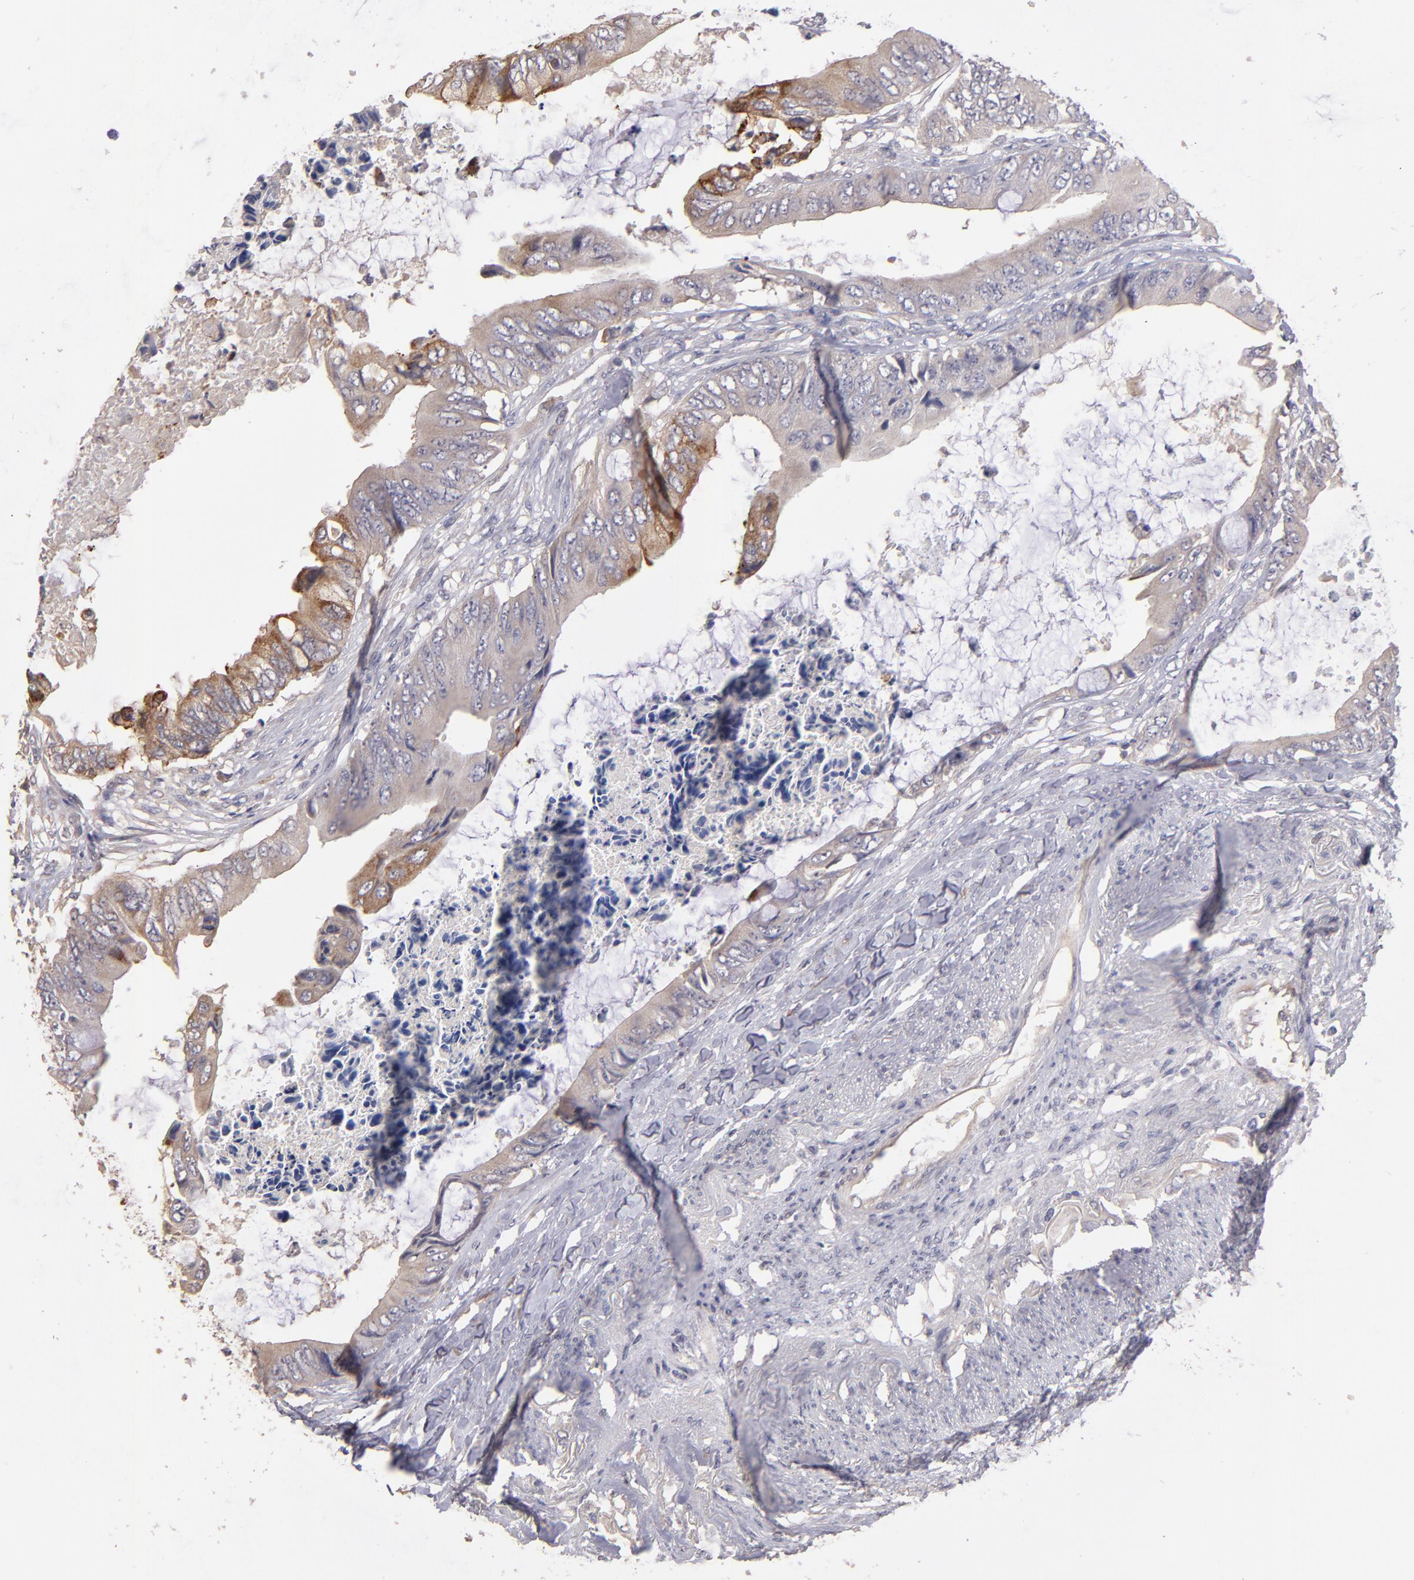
{"staining": {"intensity": "moderate", "quantity": "25%-75%", "location": "cytoplasmic/membranous"}, "tissue": "colorectal cancer", "cell_type": "Tumor cells", "image_type": "cancer", "snomed": [{"axis": "morphology", "description": "Normal tissue, NOS"}, {"axis": "morphology", "description": "Adenocarcinoma, NOS"}, {"axis": "topography", "description": "Rectum"}, {"axis": "topography", "description": "Peripheral nerve tissue"}], "caption": "Immunohistochemical staining of colorectal adenocarcinoma demonstrates medium levels of moderate cytoplasmic/membranous positivity in approximately 25%-75% of tumor cells. The staining was performed using DAB (3,3'-diaminobenzidine) to visualize the protein expression in brown, while the nuclei were stained in blue with hematoxylin (Magnification: 20x).", "gene": "GNAZ", "patient": {"sex": "female", "age": 77}}